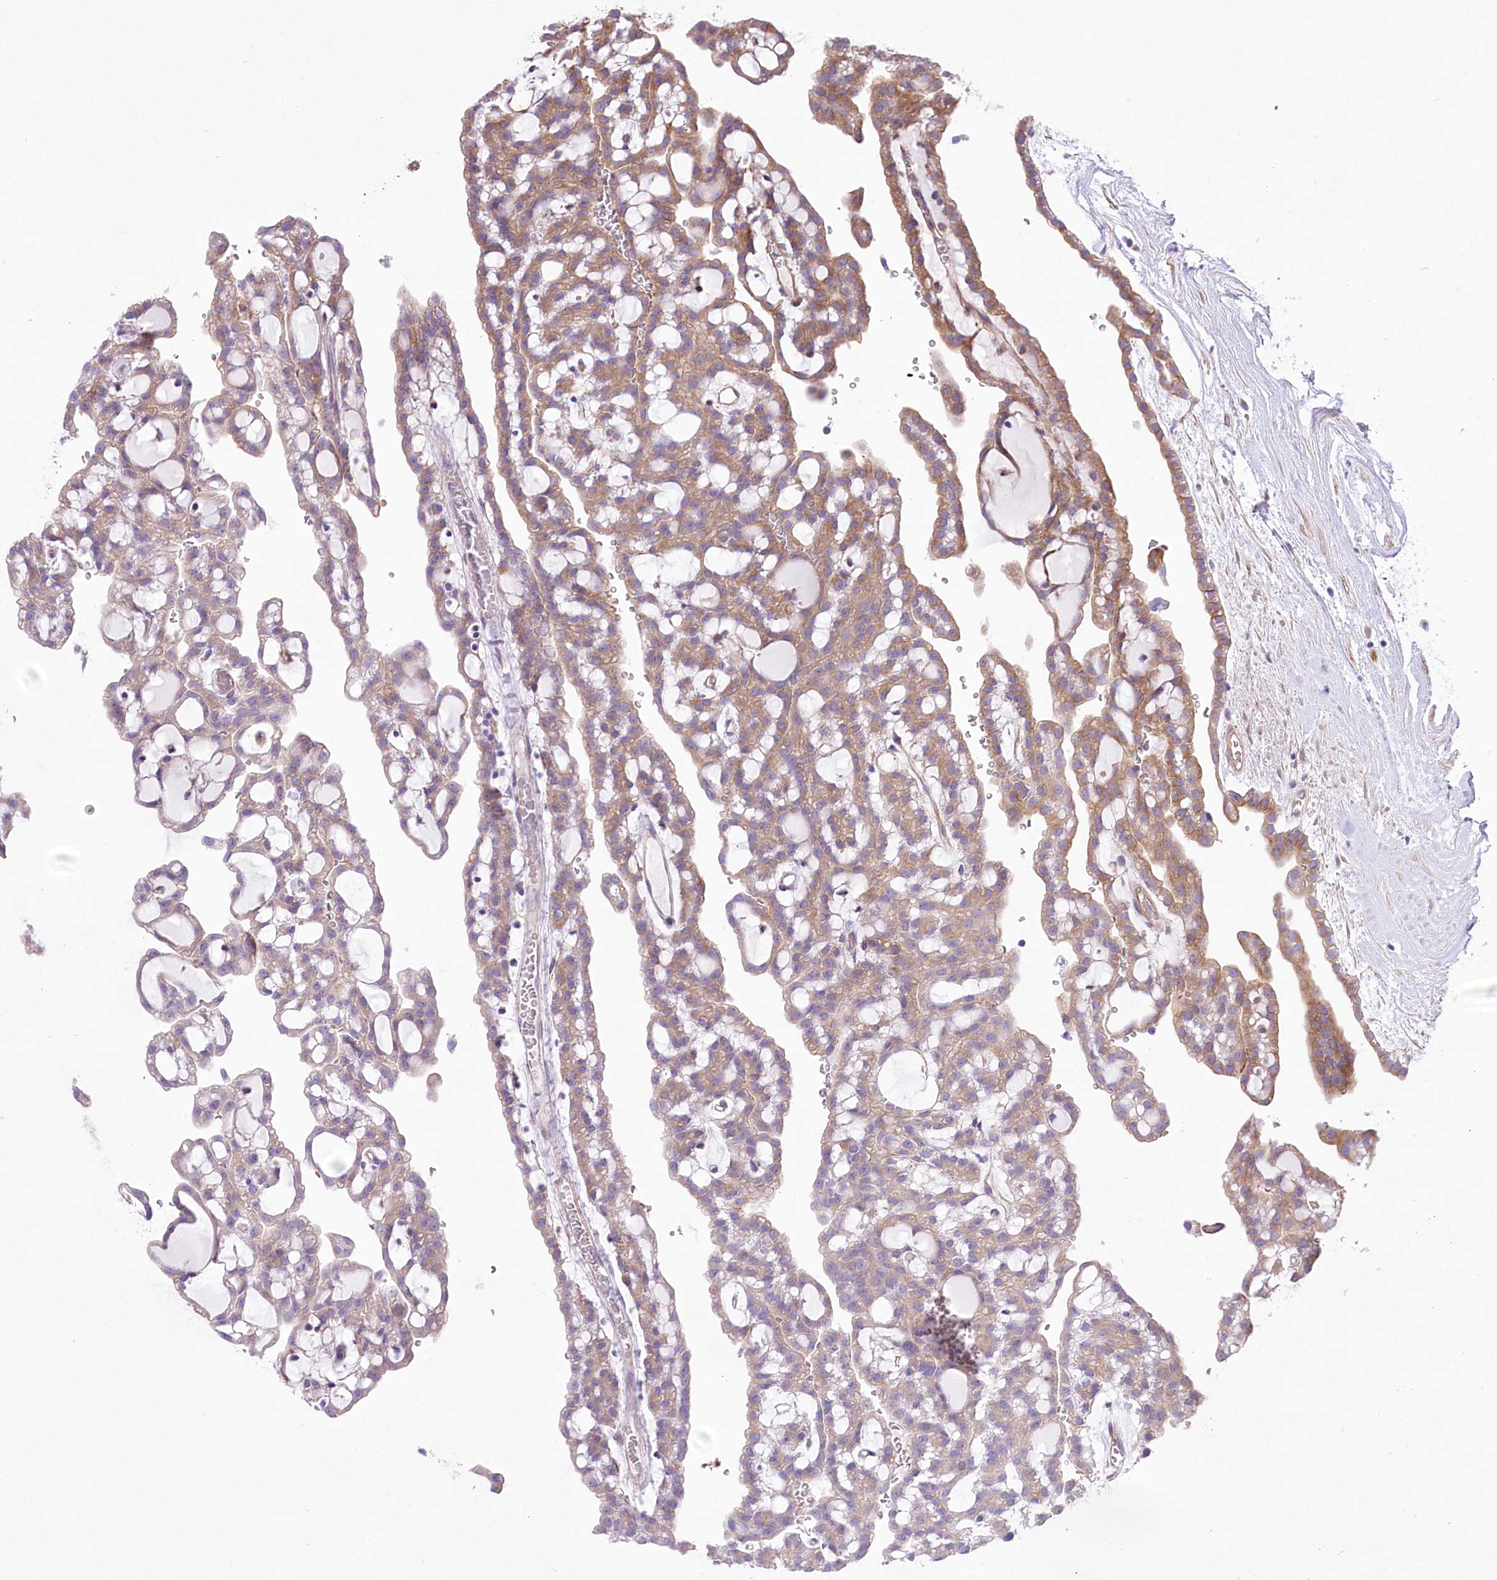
{"staining": {"intensity": "moderate", "quantity": "25%-75%", "location": "cytoplasmic/membranous"}, "tissue": "renal cancer", "cell_type": "Tumor cells", "image_type": "cancer", "snomed": [{"axis": "morphology", "description": "Adenocarcinoma, NOS"}, {"axis": "topography", "description": "Kidney"}], "caption": "A histopathology image showing moderate cytoplasmic/membranous staining in approximately 25%-75% of tumor cells in renal adenocarcinoma, as visualized by brown immunohistochemical staining.", "gene": "LRRC34", "patient": {"sex": "male", "age": 63}}